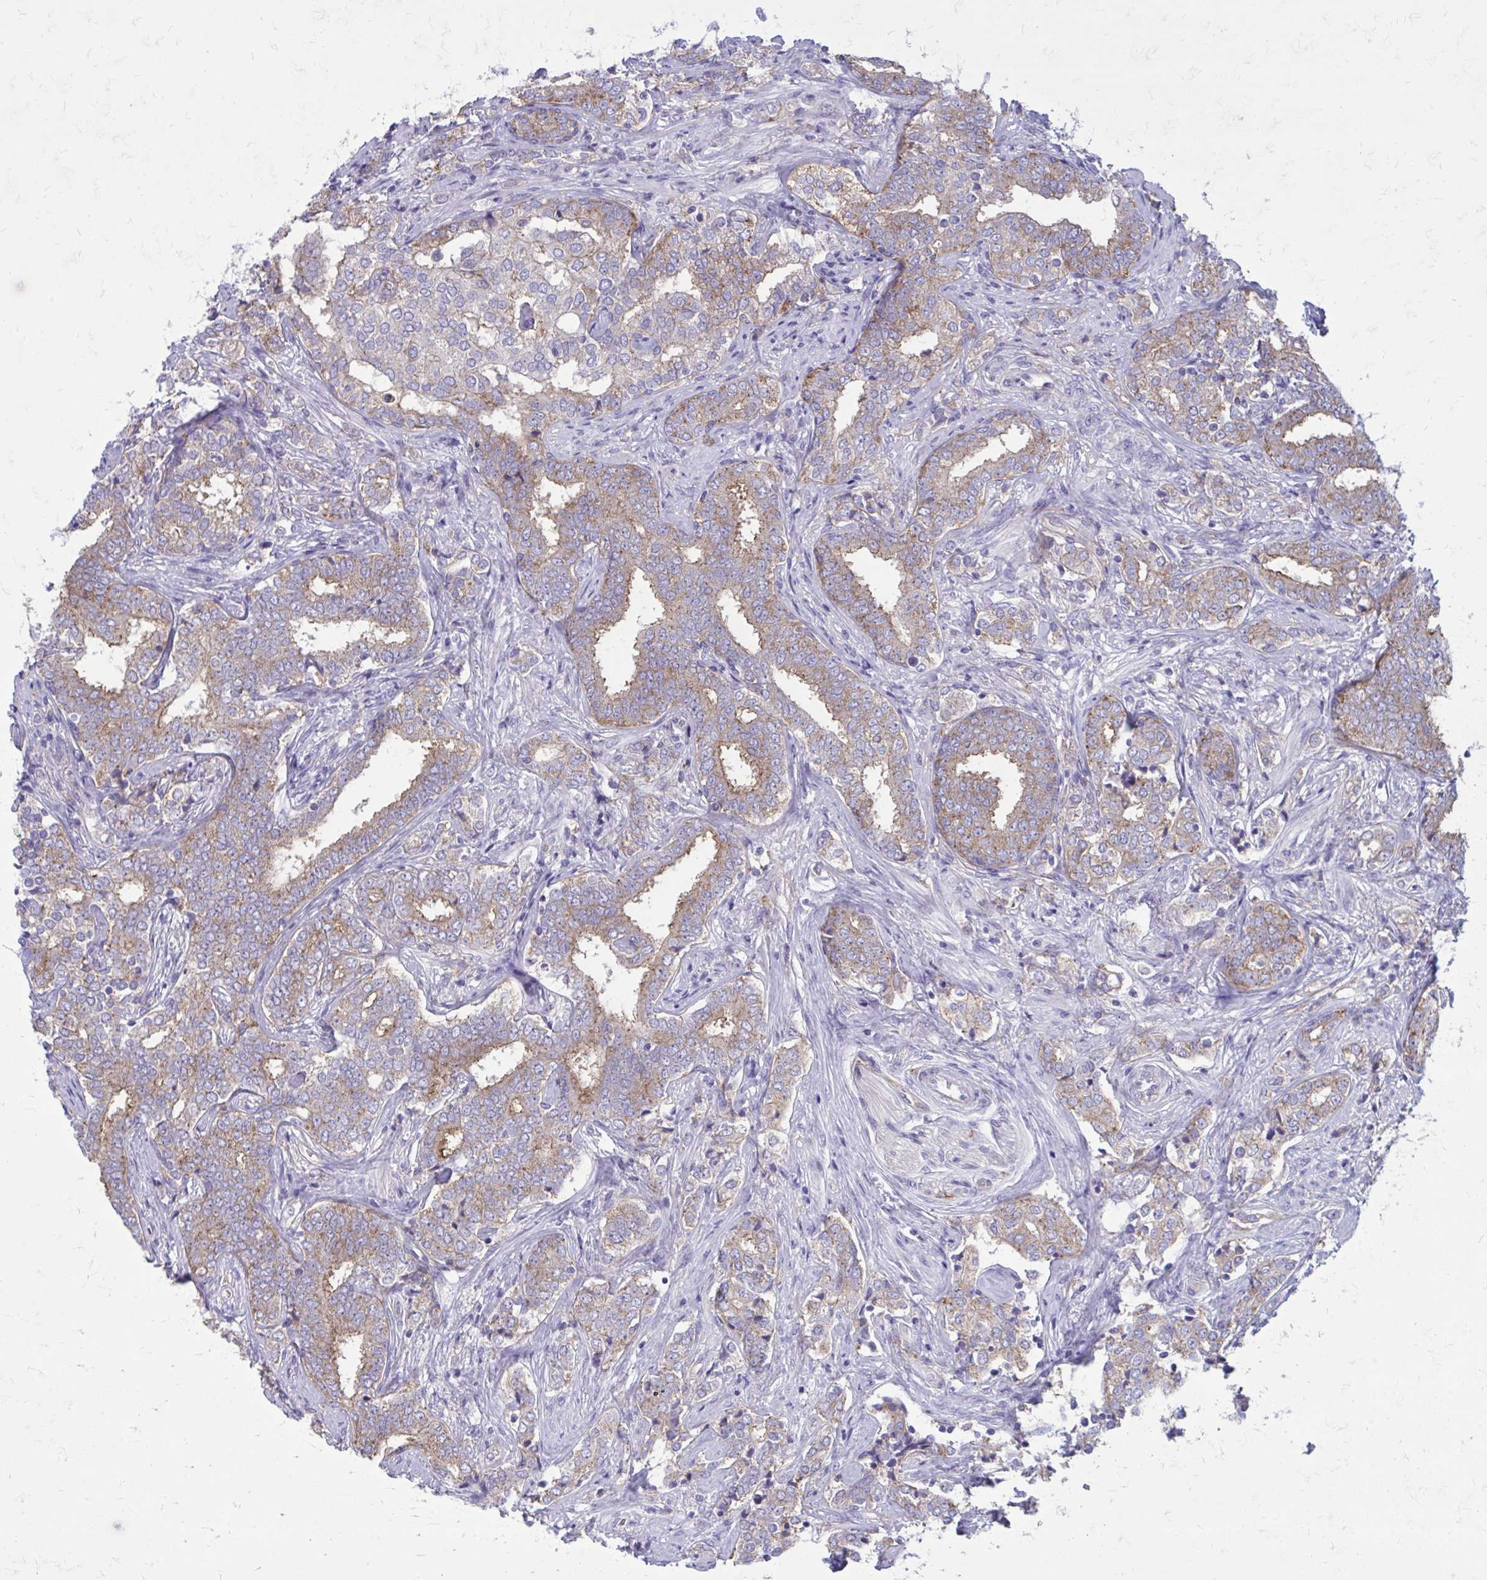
{"staining": {"intensity": "moderate", "quantity": "25%-75%", "location": "cytoplasmic/membranous"}, "tissue": "prostate cancer", "cell_type": "Tumor cells", "image_type": "cancer", "snomed": [{"axis": "morphology", "description": "Adenocarcinoma, High grade"}, {"axis": "topography", "description": "Prostate"}], "caption": "A micrograph showing moderate cytoplasmic/membranous staining in about 25%-75% of tumor cells in prostate cancer, as visualized by brown immunohistochemical staining.", "gene": "CLTA", "patient": {"sex": "male", "age": 72}}